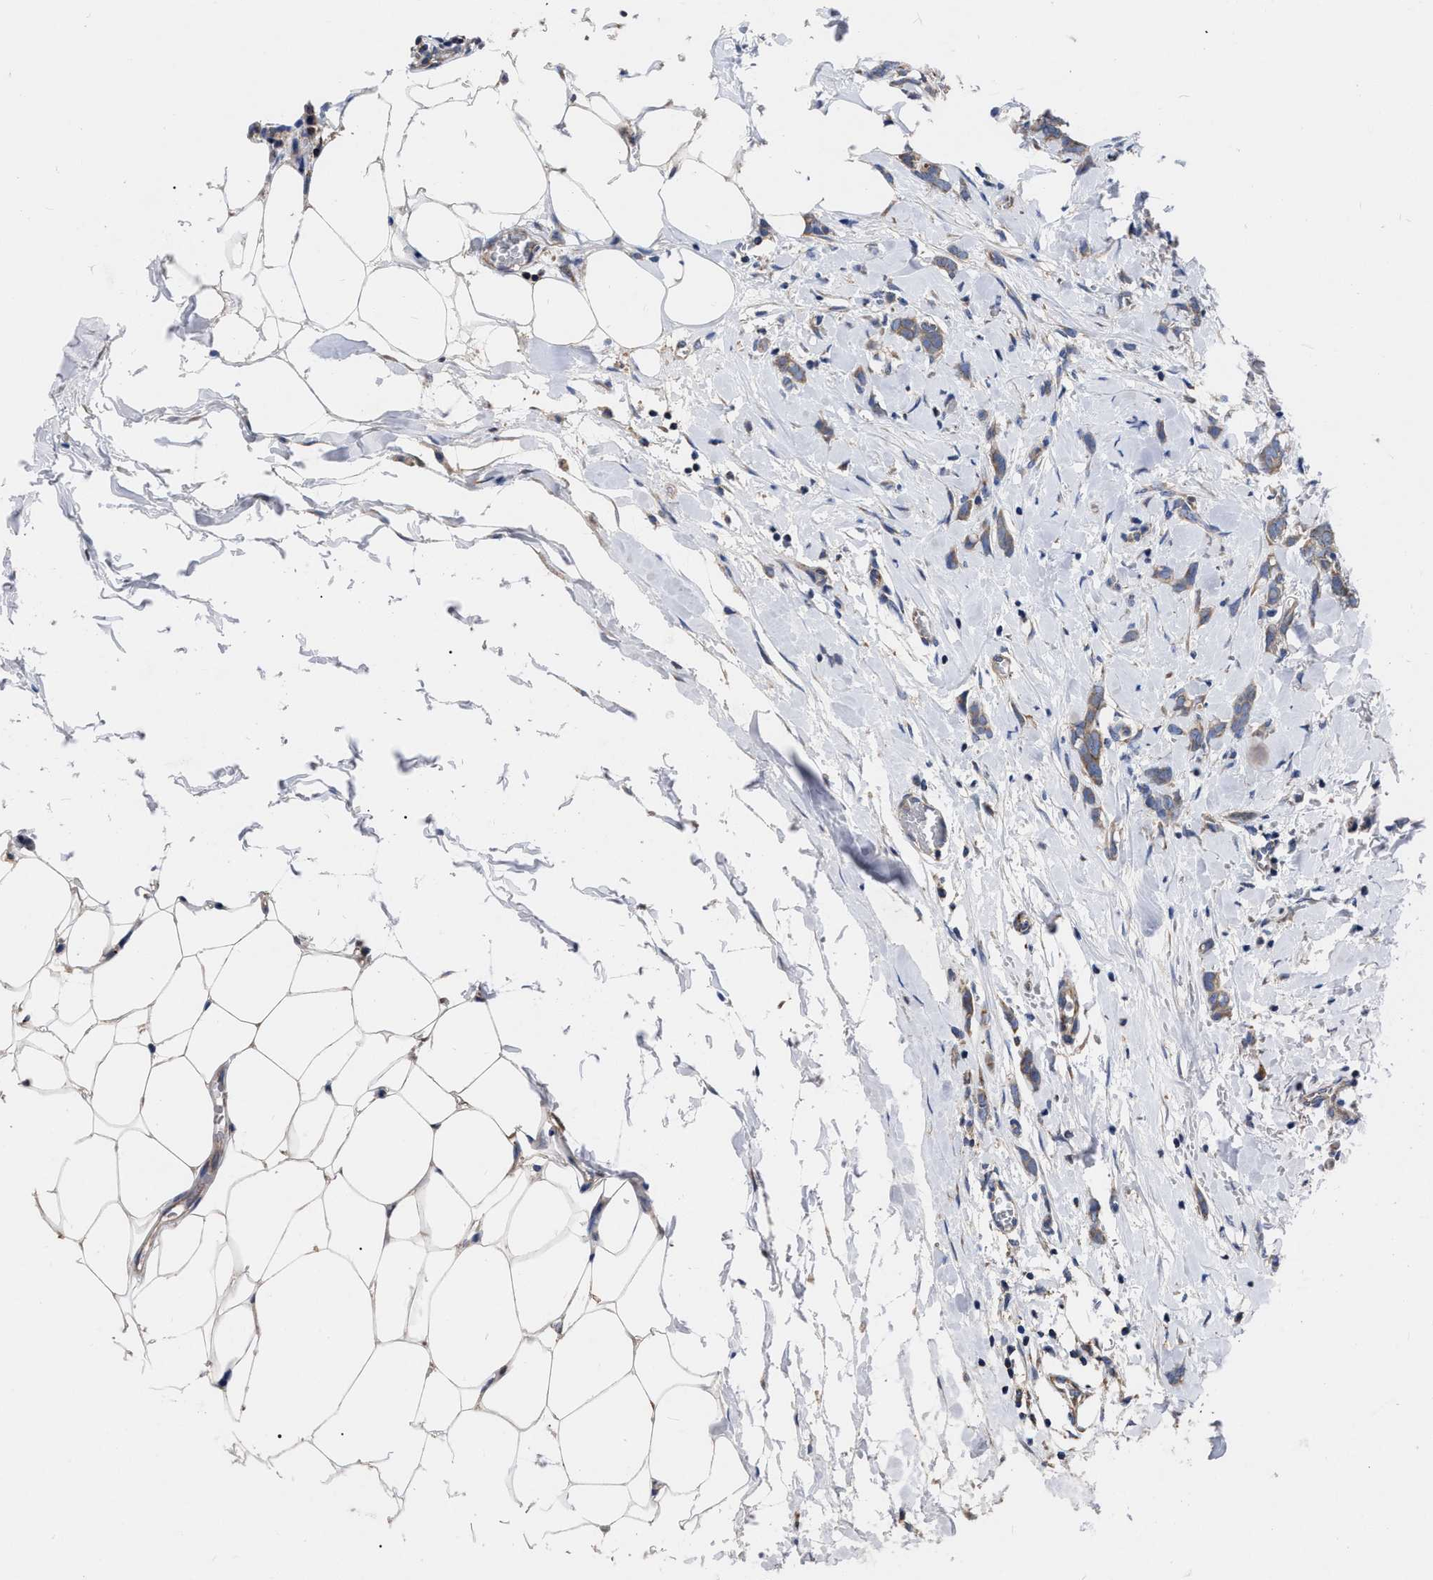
{"staining": {"intensity": "moderate", "quantity": ">75%", "location": "cytoplasmic/membranous"}, "tissue": "breast cancer", "cell_type": "Tumor cells", "image_type": "cancer", "snomed": [{"axis": "morphology", "description": "Lobular carcinoma, in situ"}, {"axis": "morphology", "description": "Lobular carcinoma"}, {"axis": "topography", "description": "Breast"}], "caption": "IHC histopathology image of neoplastic tissue: human breast cancer stained using immunohistochemistry displays medium levels of moderate protein expression localized specifically in the cytoplasmic/membranous of tumor cells, appearing as a cytoplasmic/membranous brown color.", "gene": "CDKN2C", "patient": {"sex": "female", "age": 41}}